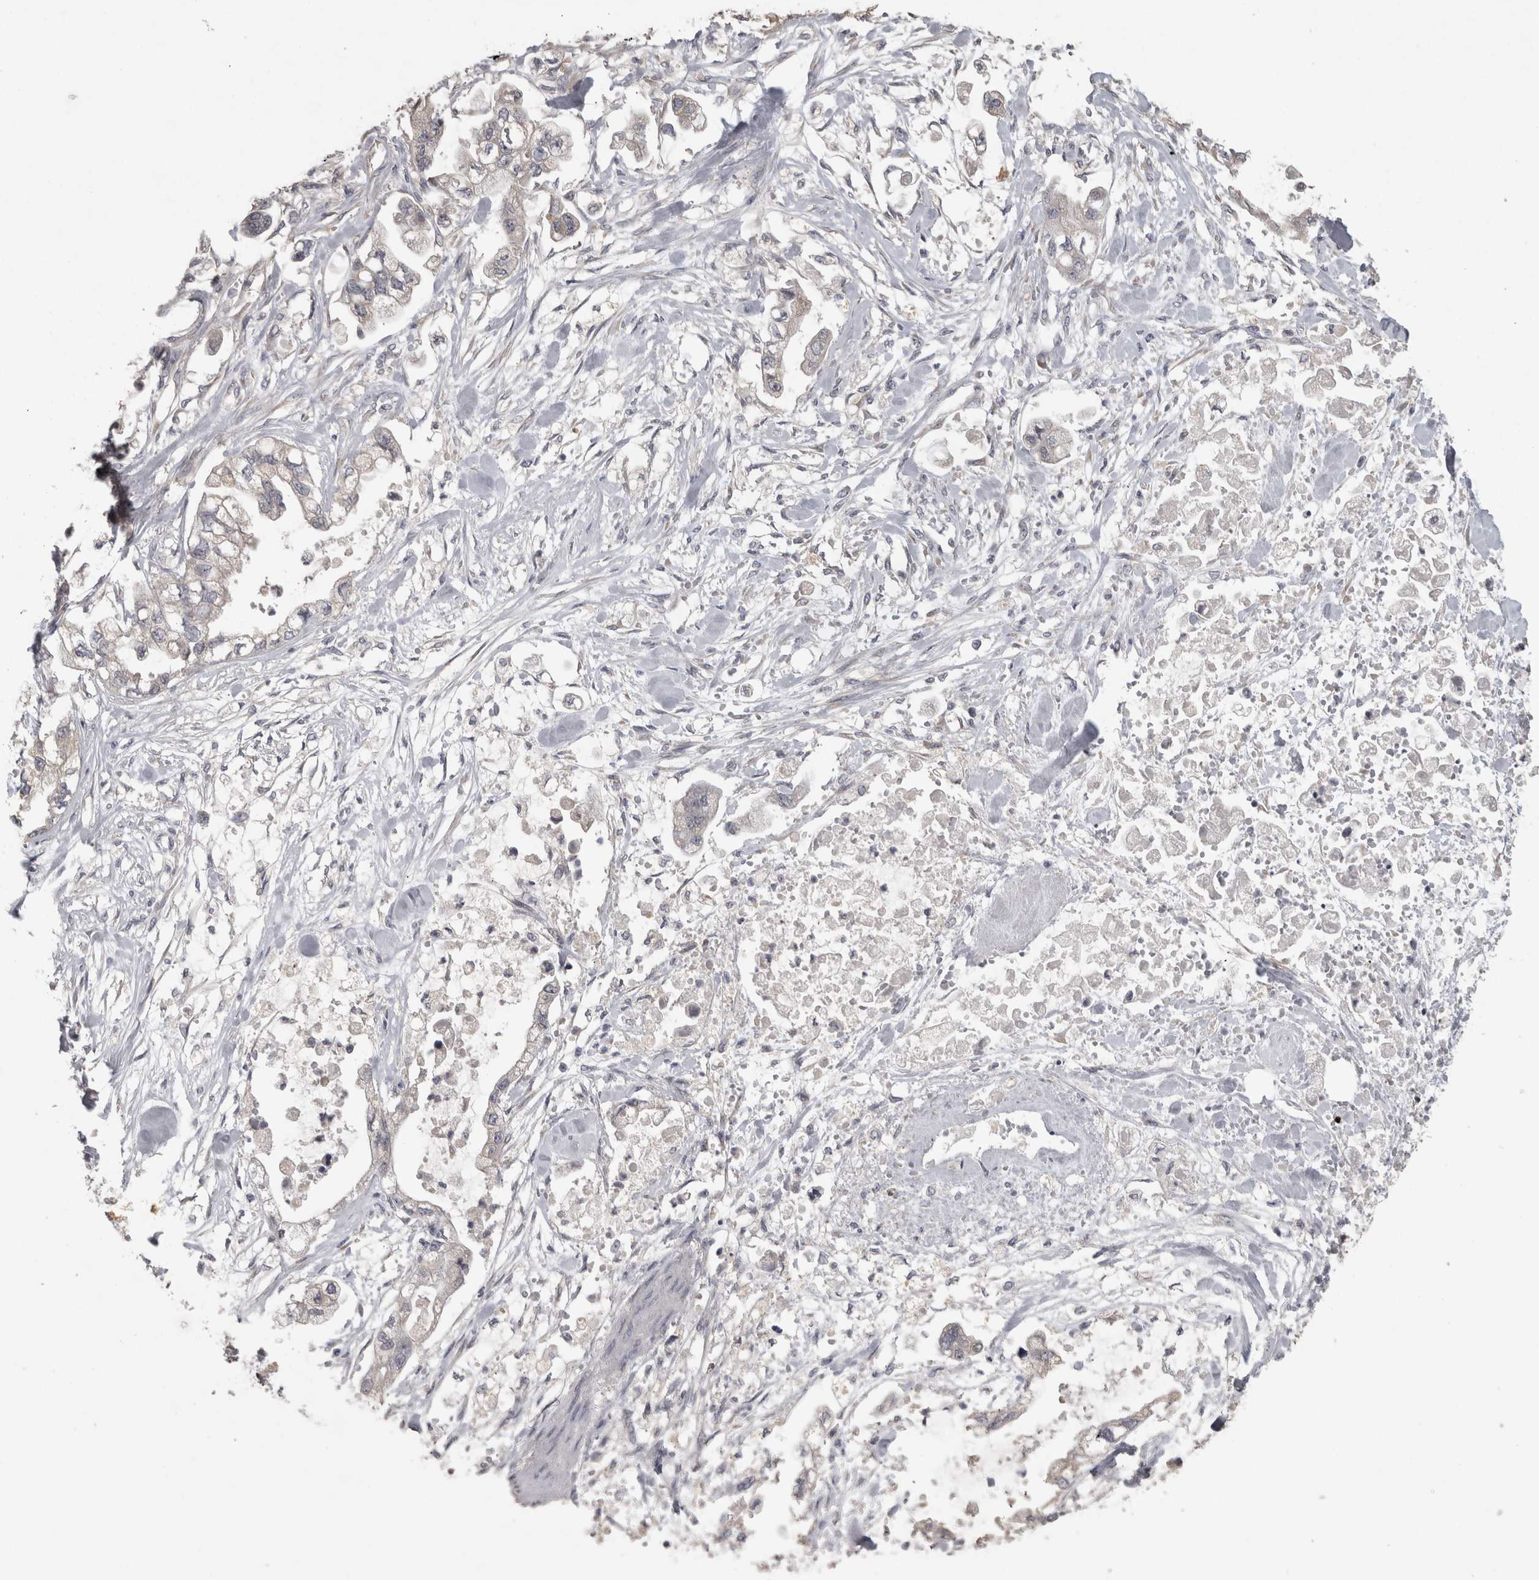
{"staining": {"intensity": "negative", "quantity": "none", "location": "none"}, "tissue": "stomach cancer", "cell_type": "Tumor cells", "image_type": "cancer", "snomed": [{"axis": "morphology", "description": "Normal tissue, NOS"}, {"axis": "morphology", "description": "Adenocarcinoma, NOS"}, {"axis": "topography", "description": "Stomach"}], "caption": "Immunohistochemical staining of human adenocarcinoma (stomach) demonstrates no significant staining in tumor cells.", "gene": "RAB29", "patient": {"sex": "male", "age": 62}}